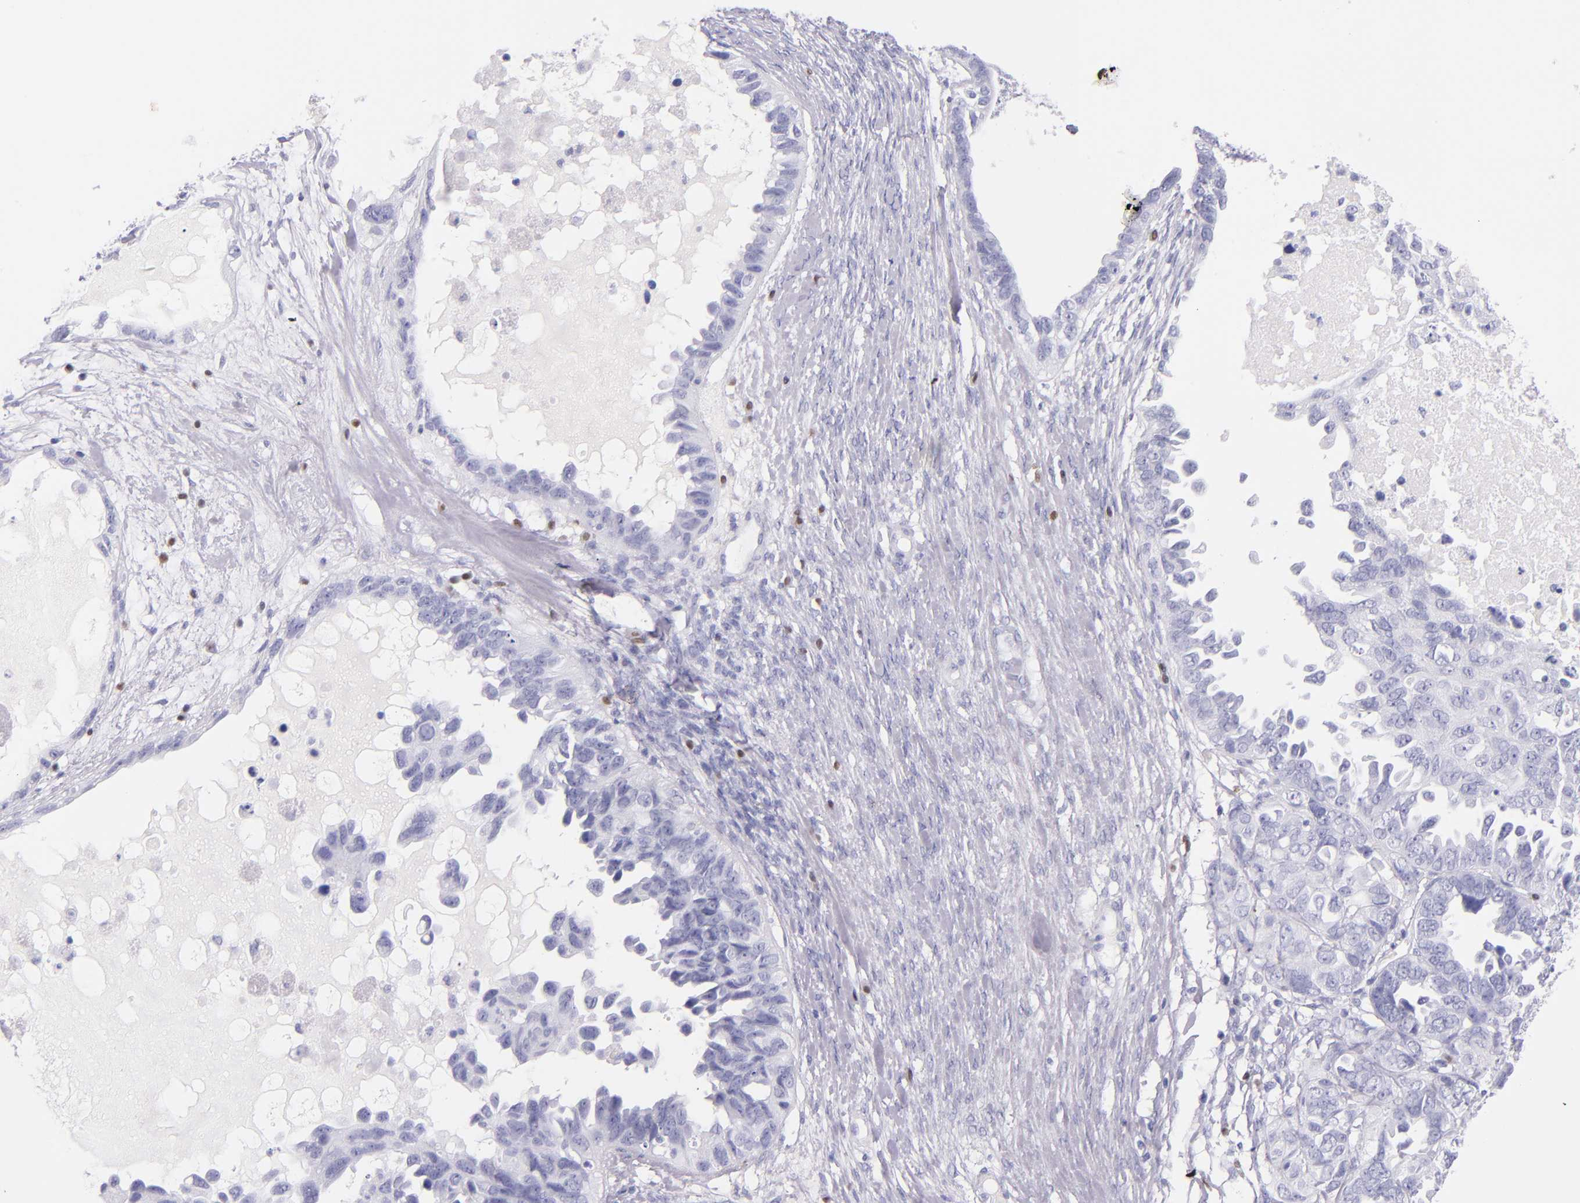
{"staining": {"intensity": "negative", "quantity": "none", "location": "none"}, "tissue": "ovarian cancer", "cell_type": "Tumor cells", "image_type": "cancer", "snomed": [{"axis": "morphology", "description": "Cystadenocarcinoma, serous, NOS"}, {"axis": "topography", "description": "Ovary"}], "caption": "This is an immunohistochemistry (IHC) image of serous cystadenocarcinoma (ovarian). There is no positivity in tumor cells.", "gene": "IRF4", "patient": {"sex": "female", "age": 82}}